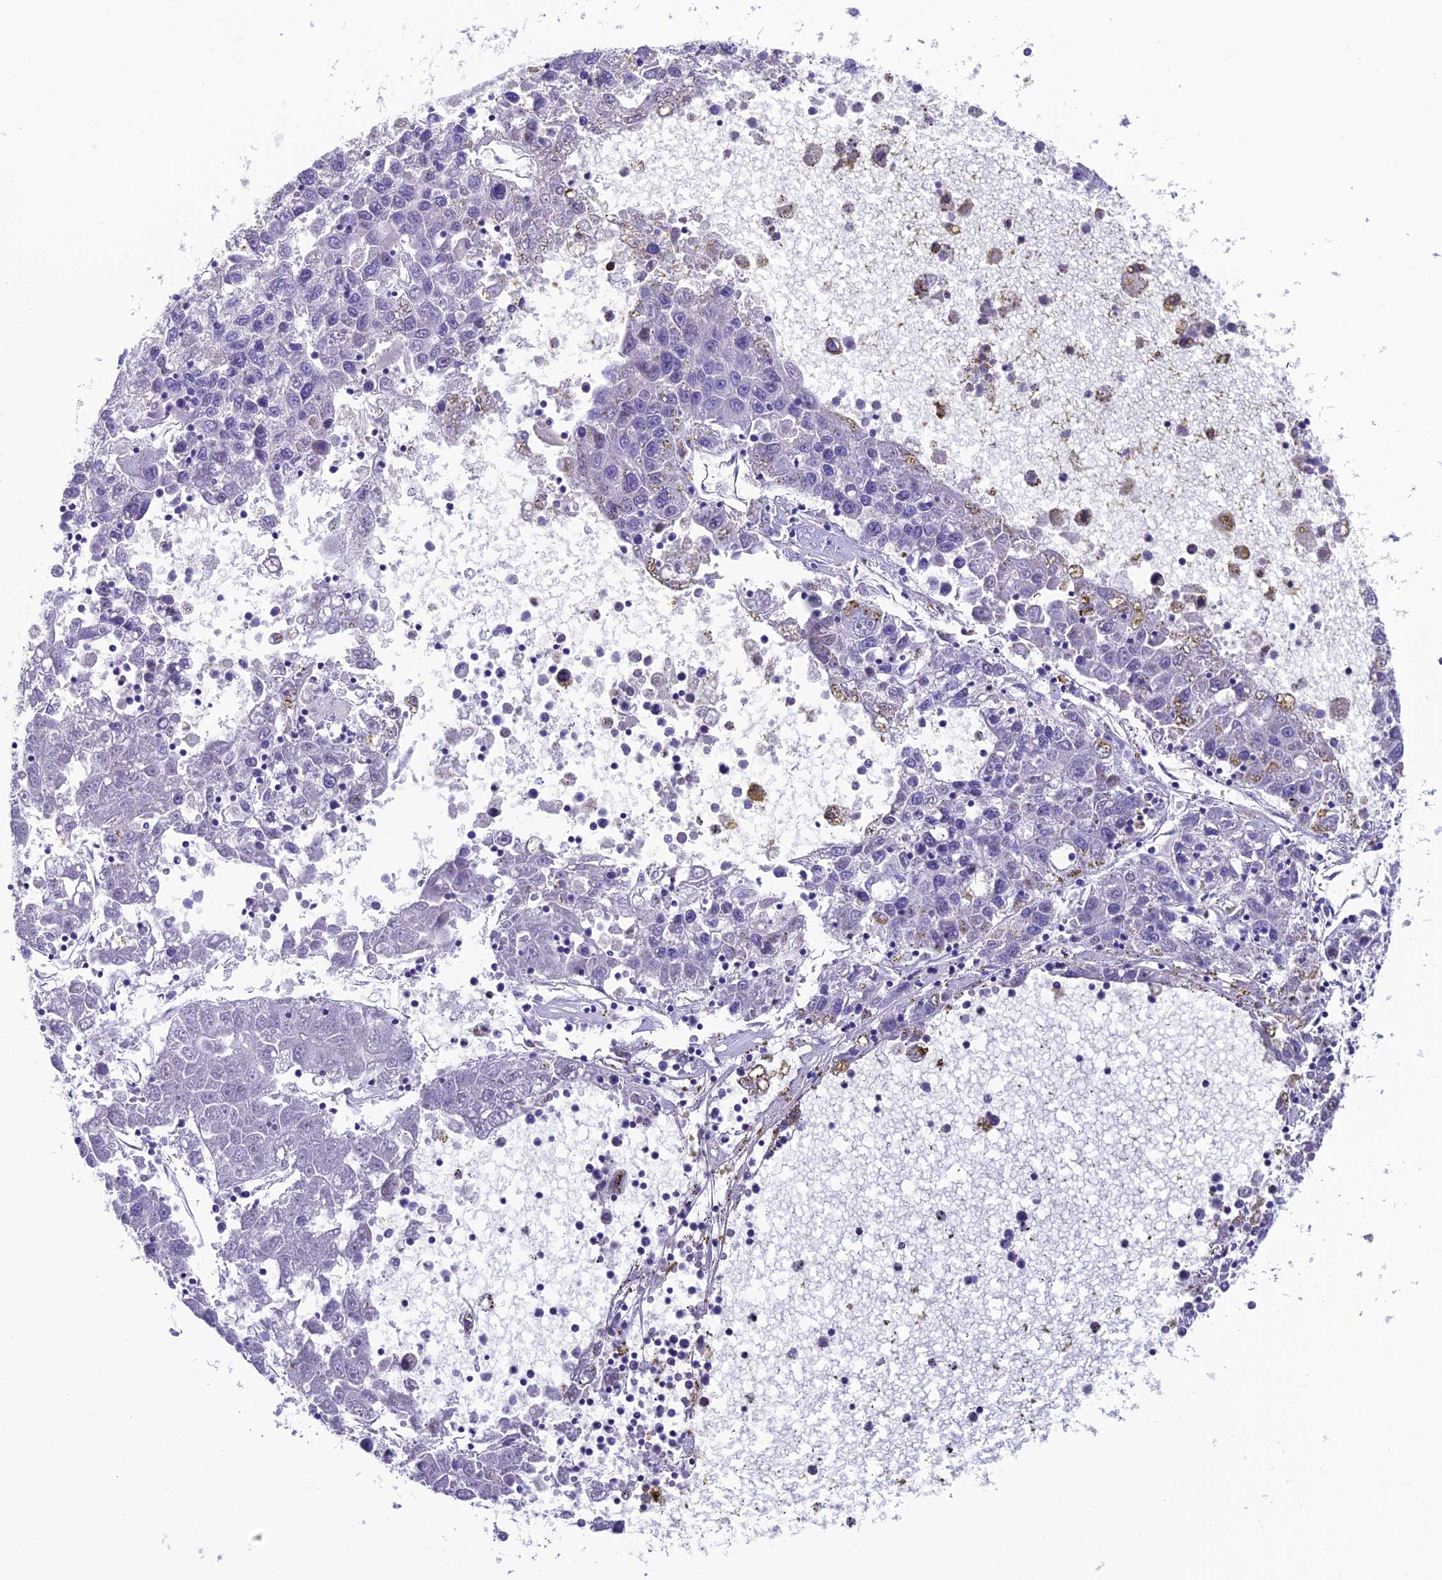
{"staining": {"intensity": "negative", "quantity": "none", "location": "none"}, "tissue": "liver cancer", "cell_type": "Tumor cells", "image_type": "cancer", "snomed": [{"axis": "morphology", "description": "Carcinoma, Hepatocellular, NOS"}, {"axis": "topography", "description": "Liver"}], "caption": "The histopathology image reveals no staining of tumor cells in liver hepatocellular carcinoma.", "gene": "GNG11", "patient": {"sex": "male", "age": 49}}